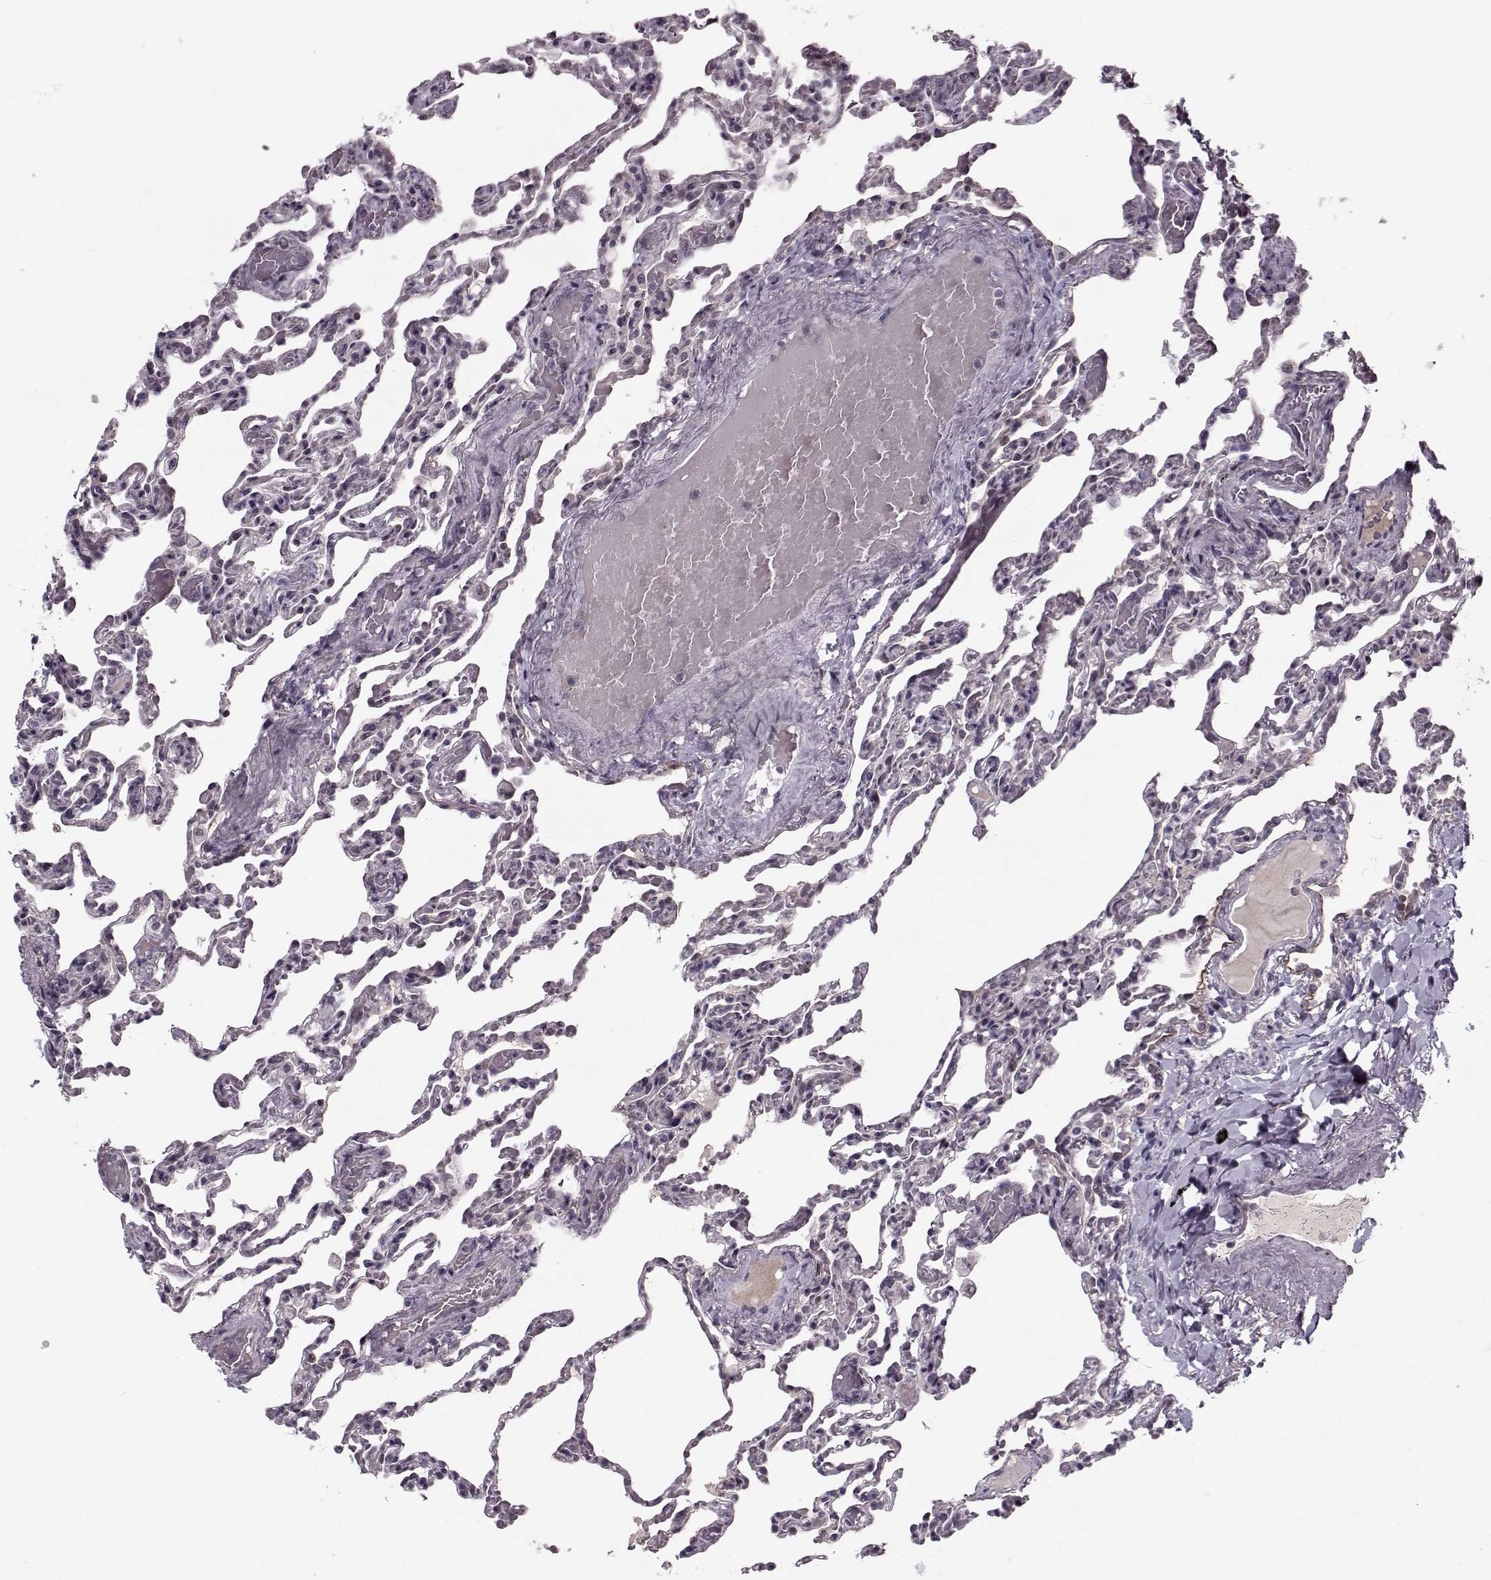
{"staining": {"intensity": "negative", "quantity": "none", "location": "none"}, "tissue": "lung", "cell_type": "Alveolar cells", "image_type": "normal", "snomed": [{"axis": "morphology", "description": "Normal tissue, NOS"}, {"axis": "topography", "description": "Lung"}], "caption": "Image shows no protein positivity in alveolar cells of benign lung. (DAB immunohistochemistry (IHC) visualized using brightfield microscopy, high magnification).", "gene": "DNAI3", "patient": {"sex": "female", "age": 43}}